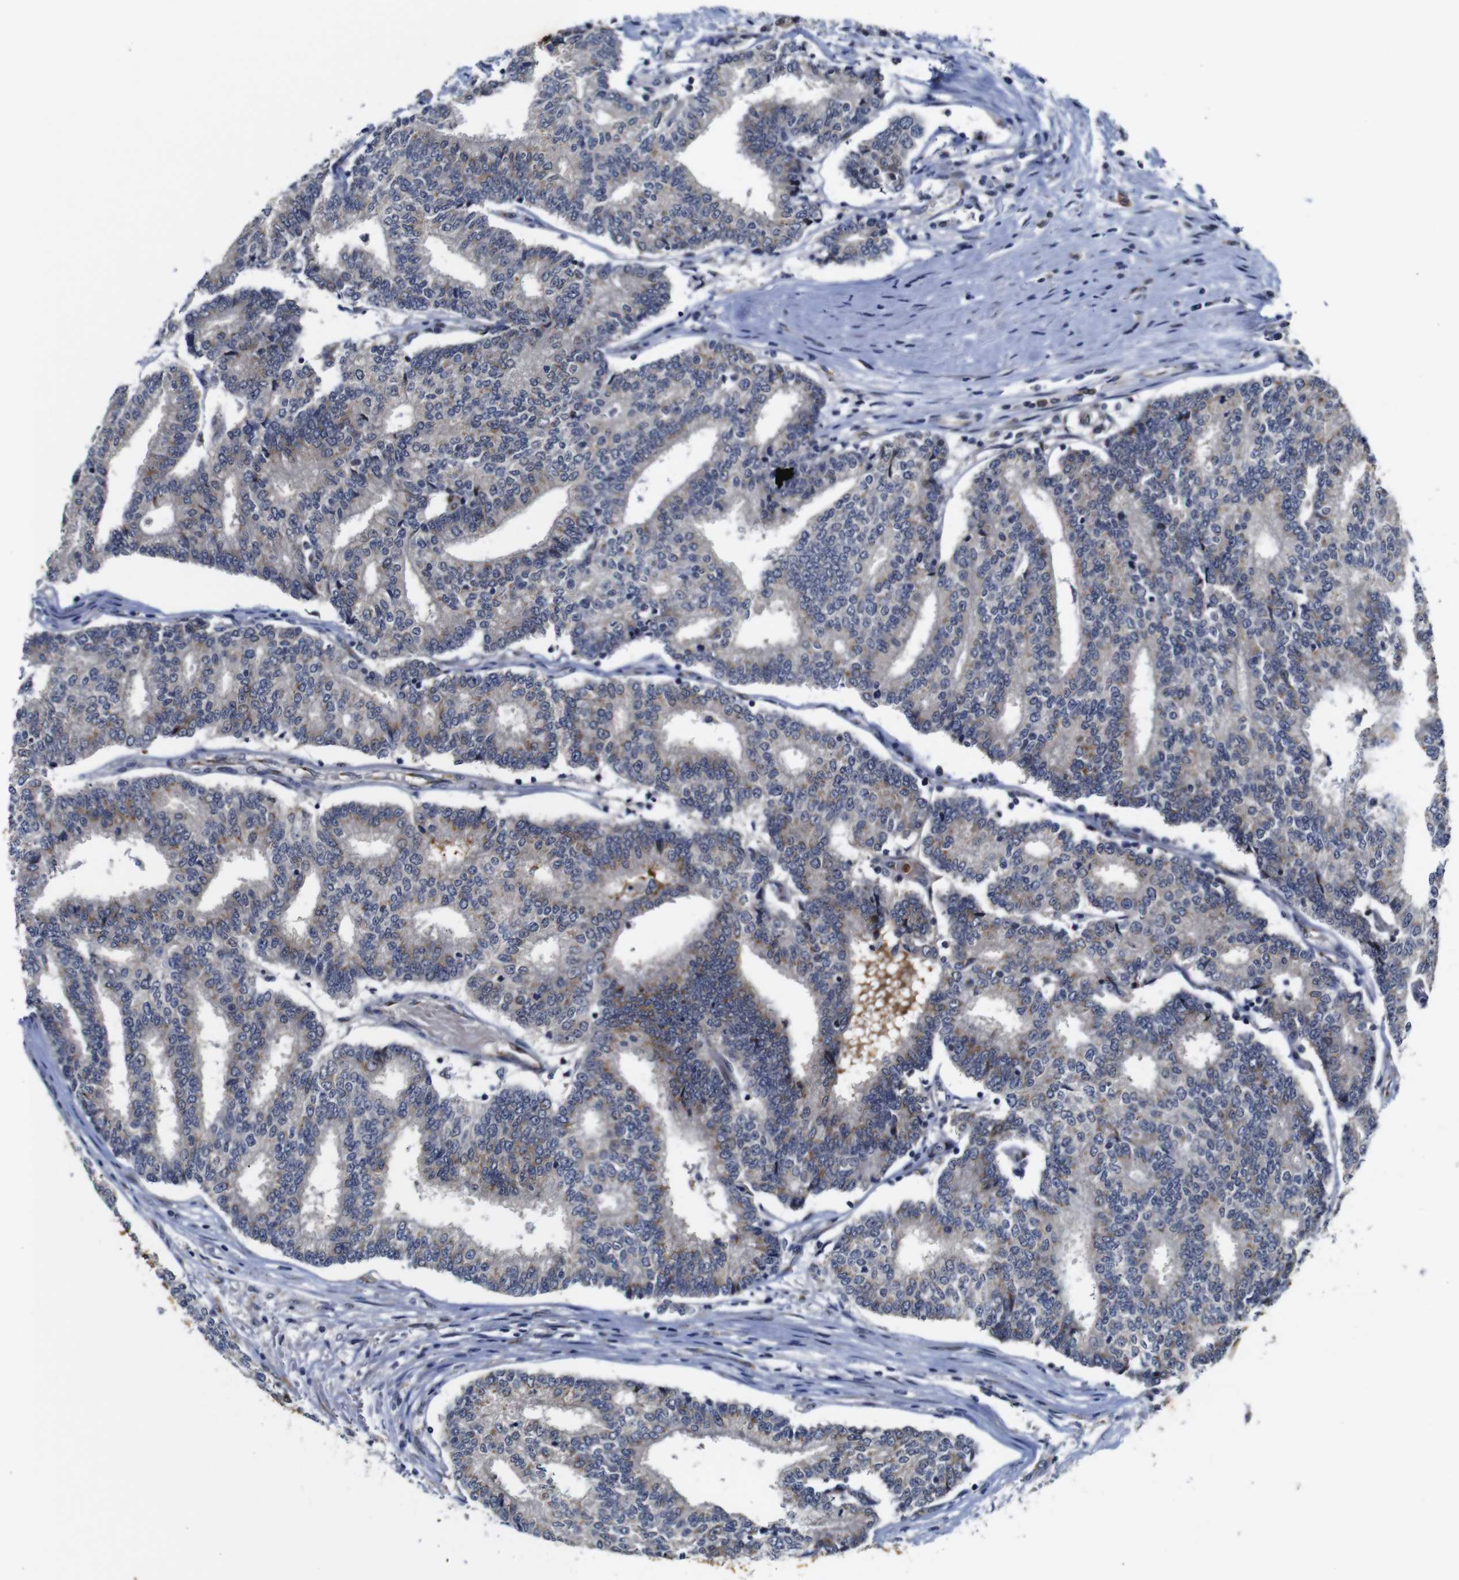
{"staining": {"intensity": "weak", "quantity": ">75%", "location": "cytoplasmic/membranous"}, "tissue": "prostate cancer", "cell_type": "Tumor cells", "image_type": "cancer", "snomed": [{"axis": "morphology", "description": "Normal tissue, NOS"}, {"axis": "morphology", "description": "Adenocarcinoma, High grade"}, {"axis": "topography", "description": "Prostate"}, {"axis": "topography", "description": "Seminal veicle"}], "caption": "DAB (3,3'-diaminobenzidine) immunohistochemical staining of prostate cancer reveals weak cytoplasmic/membranous protein expression in approximately >75% of tumor cells. (DAB (3,3'-diaminobenzidine) = brown stain, brightfield microscopy at high magnification).", "gene": "FURIN", "patient": {"sex": "male", "age": 55}}